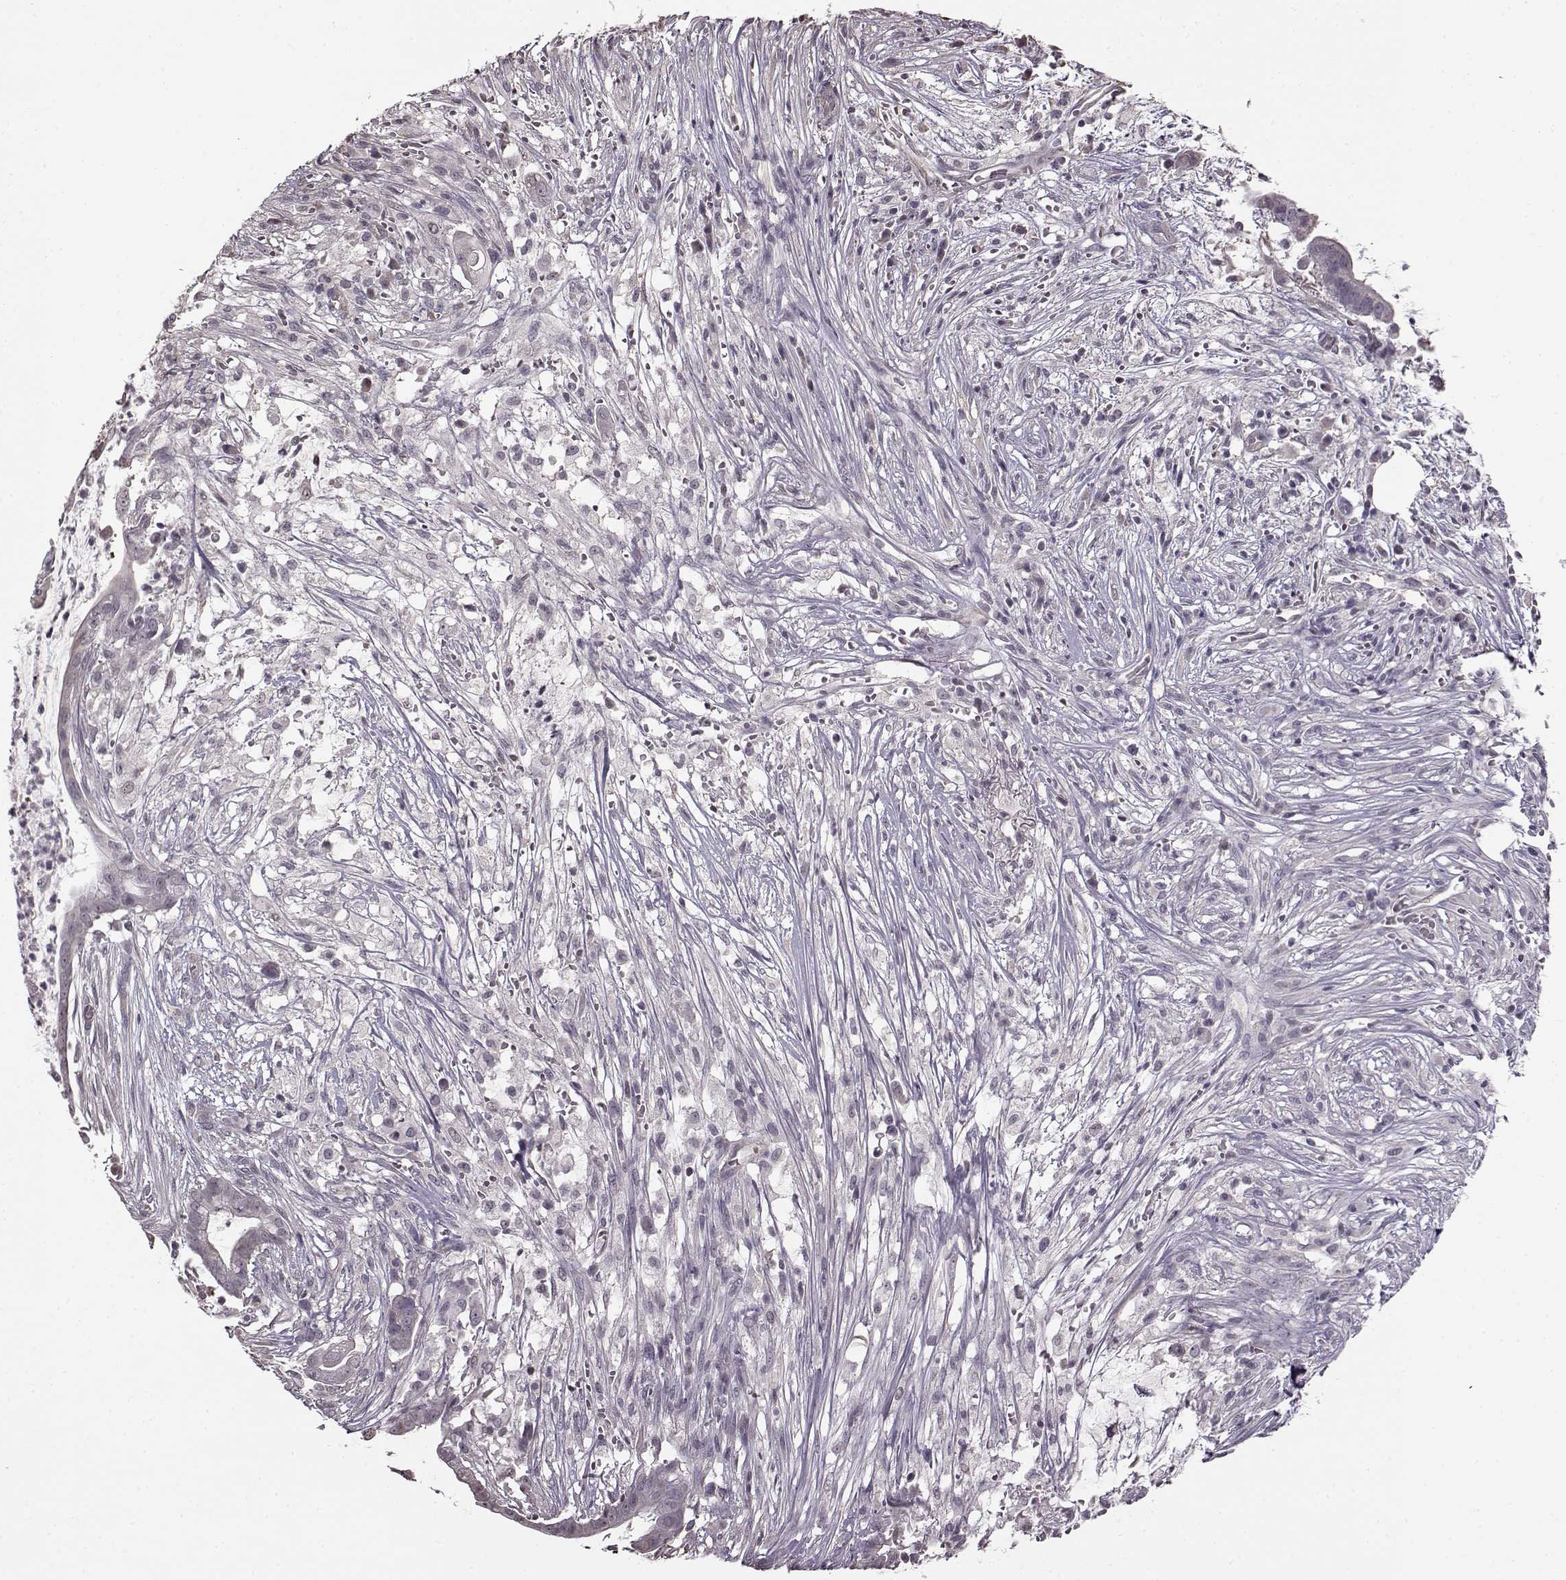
{"staining": {"intensity": "negative", "quantity": "none", "location": "none"}, "tissue": "pancreatic cancer", "cell_type": "Tumor cells", "image_type": "cancer", "snomed": [{"axis": "morphology", "description": "Adenocarcinoma, NOS"}, {"axis": "topography", "description": "Pancreas"}], "caption": "A photomicrograph of human pancreatic adenocarcinoma is negative for staining in tumor cells.", "gene": "FSHB", "patient": {"sex": "male", "age": 61}}